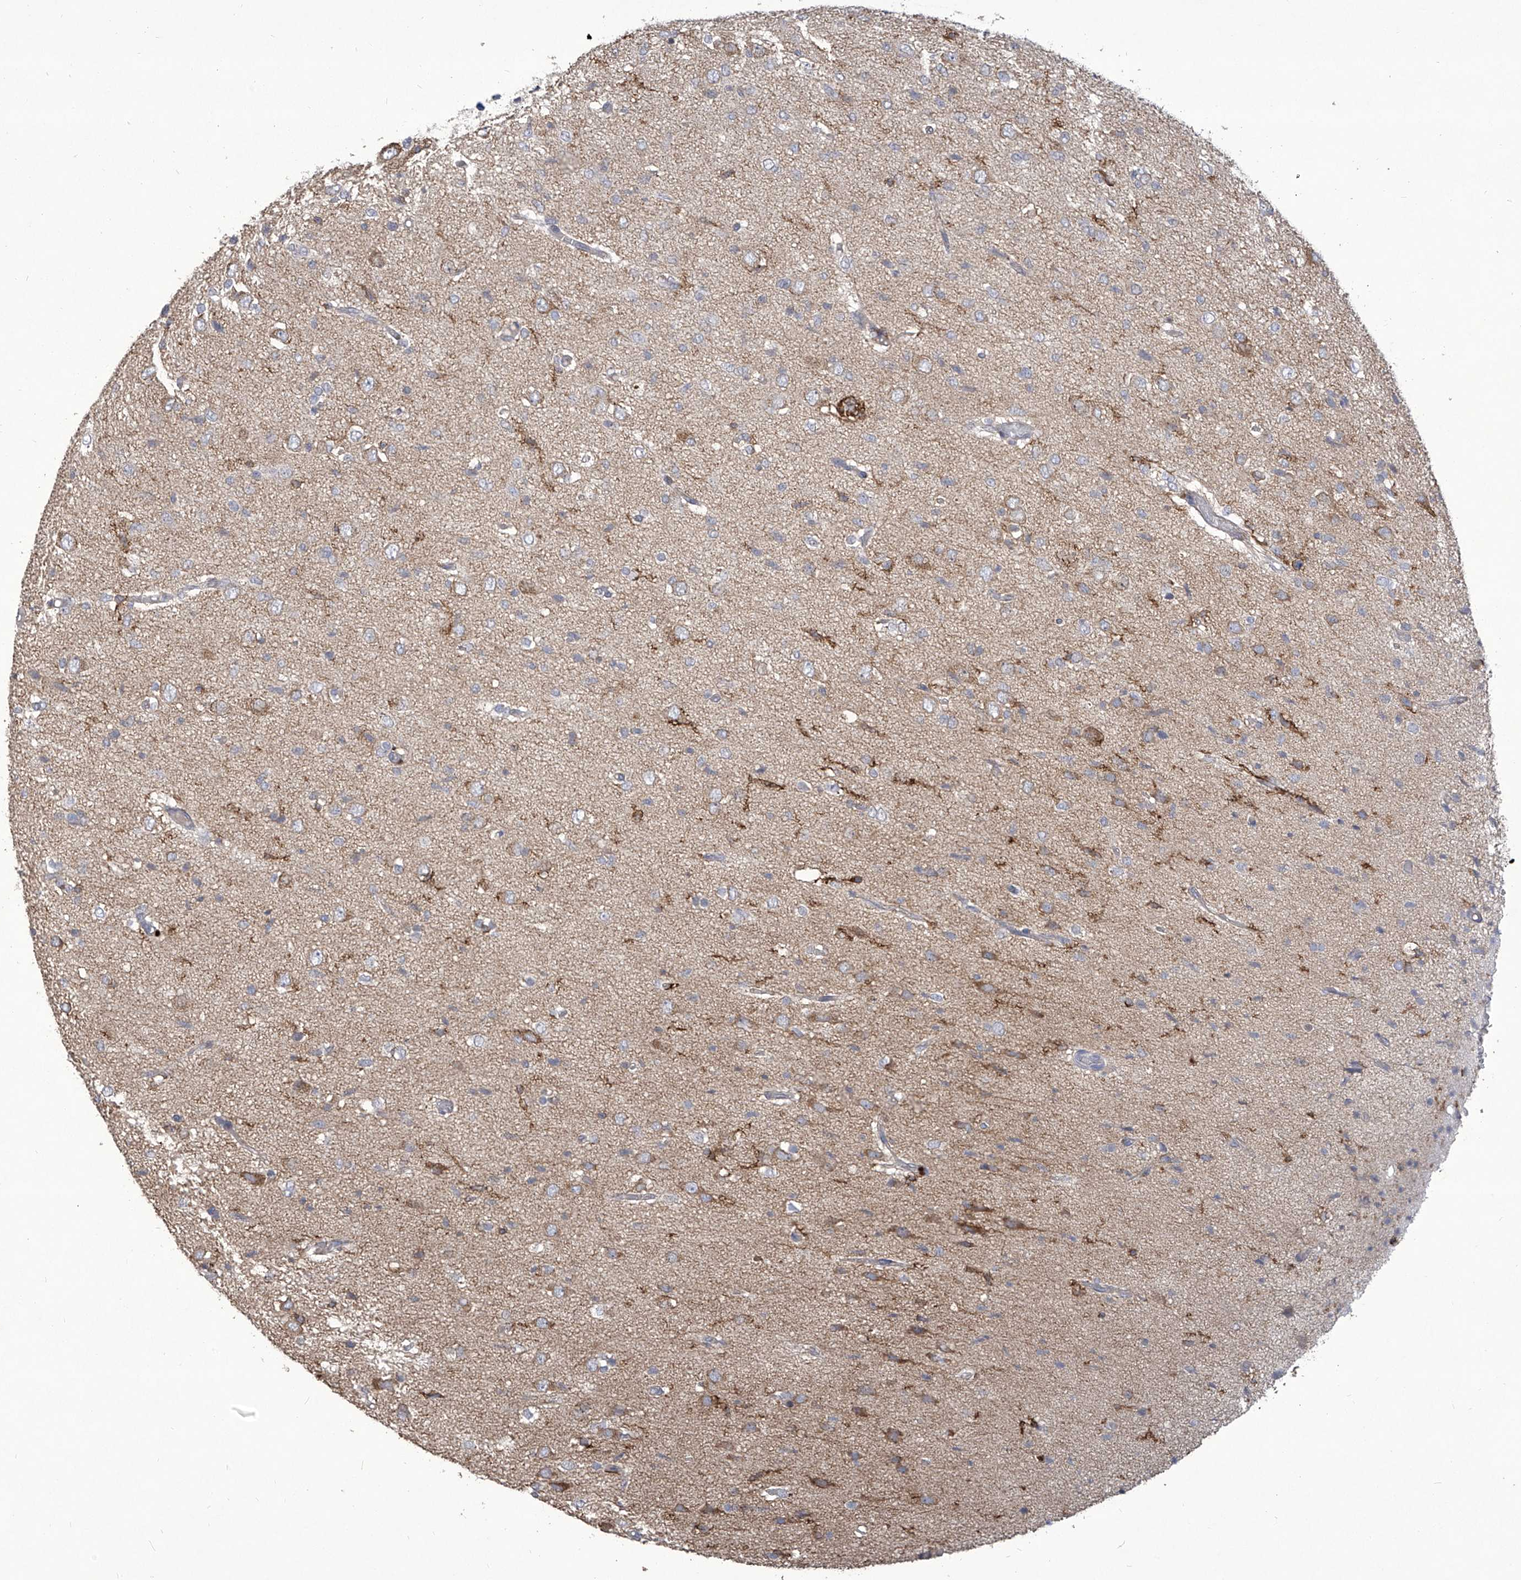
{"staining": {"intensity": "negative", "quantity": "none", "location": "none"}, "tissue": "glioma", "cell_type": "Tumor cells", "image_type": "cancer", "snomed": [{"axis": "morphology", "description": "Glioma, malignant, High grade"}, {"axis": "topography", "description": "Brain"}], "caption": "This image is of malignant glioma (high-grade) stained with IHC to label a protein in brown with the nuclei are counter-stained blue. There is no positivity in tumor cells.", "gene": "TXNIP", "patient": {"sex": "female", "age": 59}}